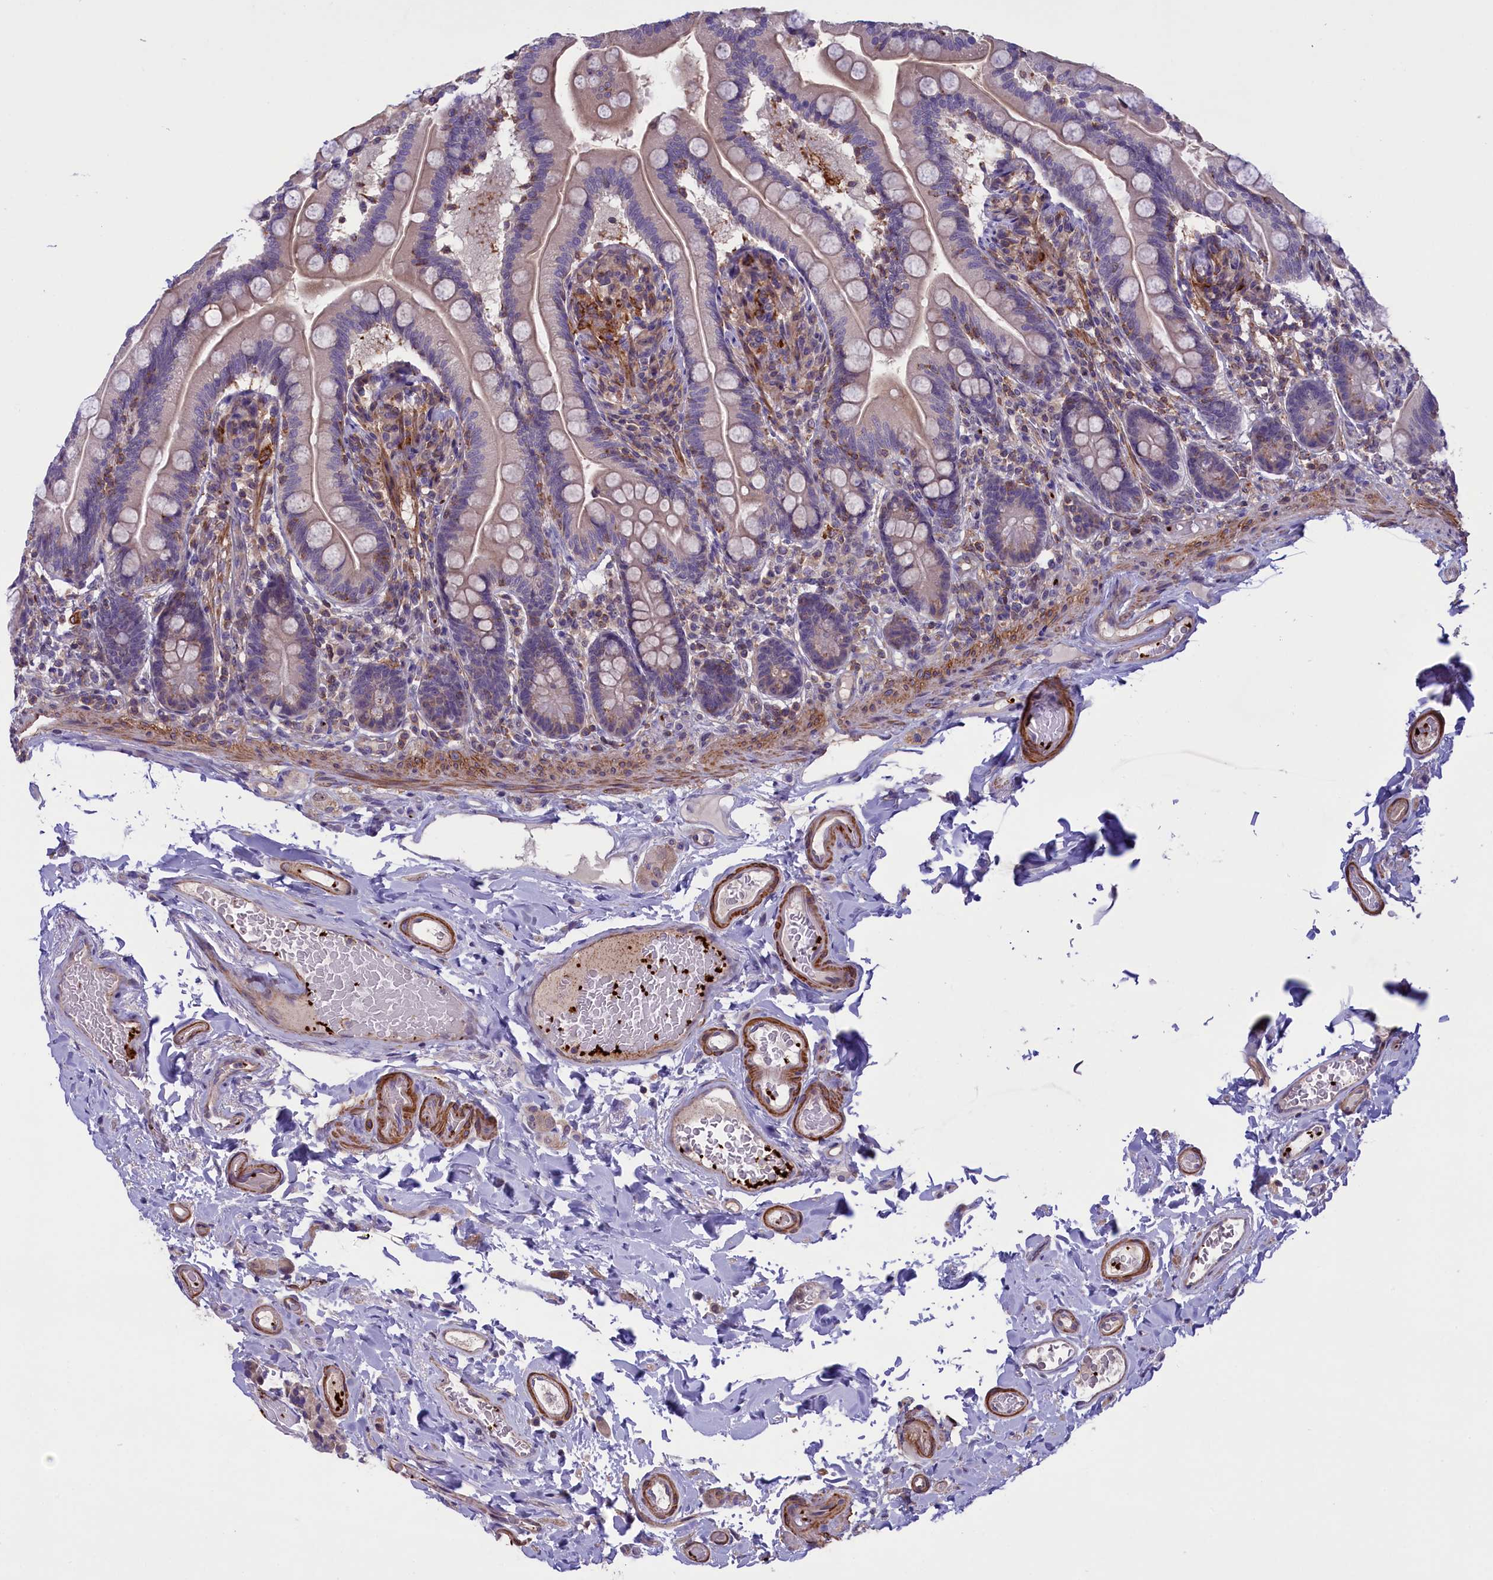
{"staining": {"intensity": "negative", "quantity": "none", "location": "none"}, "tissue": "small intestine", "cell_type": "Glandular cells", "image_type": "normal", "snomed": [{"axis": "morphology", "description": "Normal tissue, NOS"}, {"axis": "topography", "description": "Small intestine"}], "caption": "A histopathology image of human small intestine is negative for staining in glandular cells.", "gene": "HEATR3", "patient": {"sex": "female", "age": 64}}